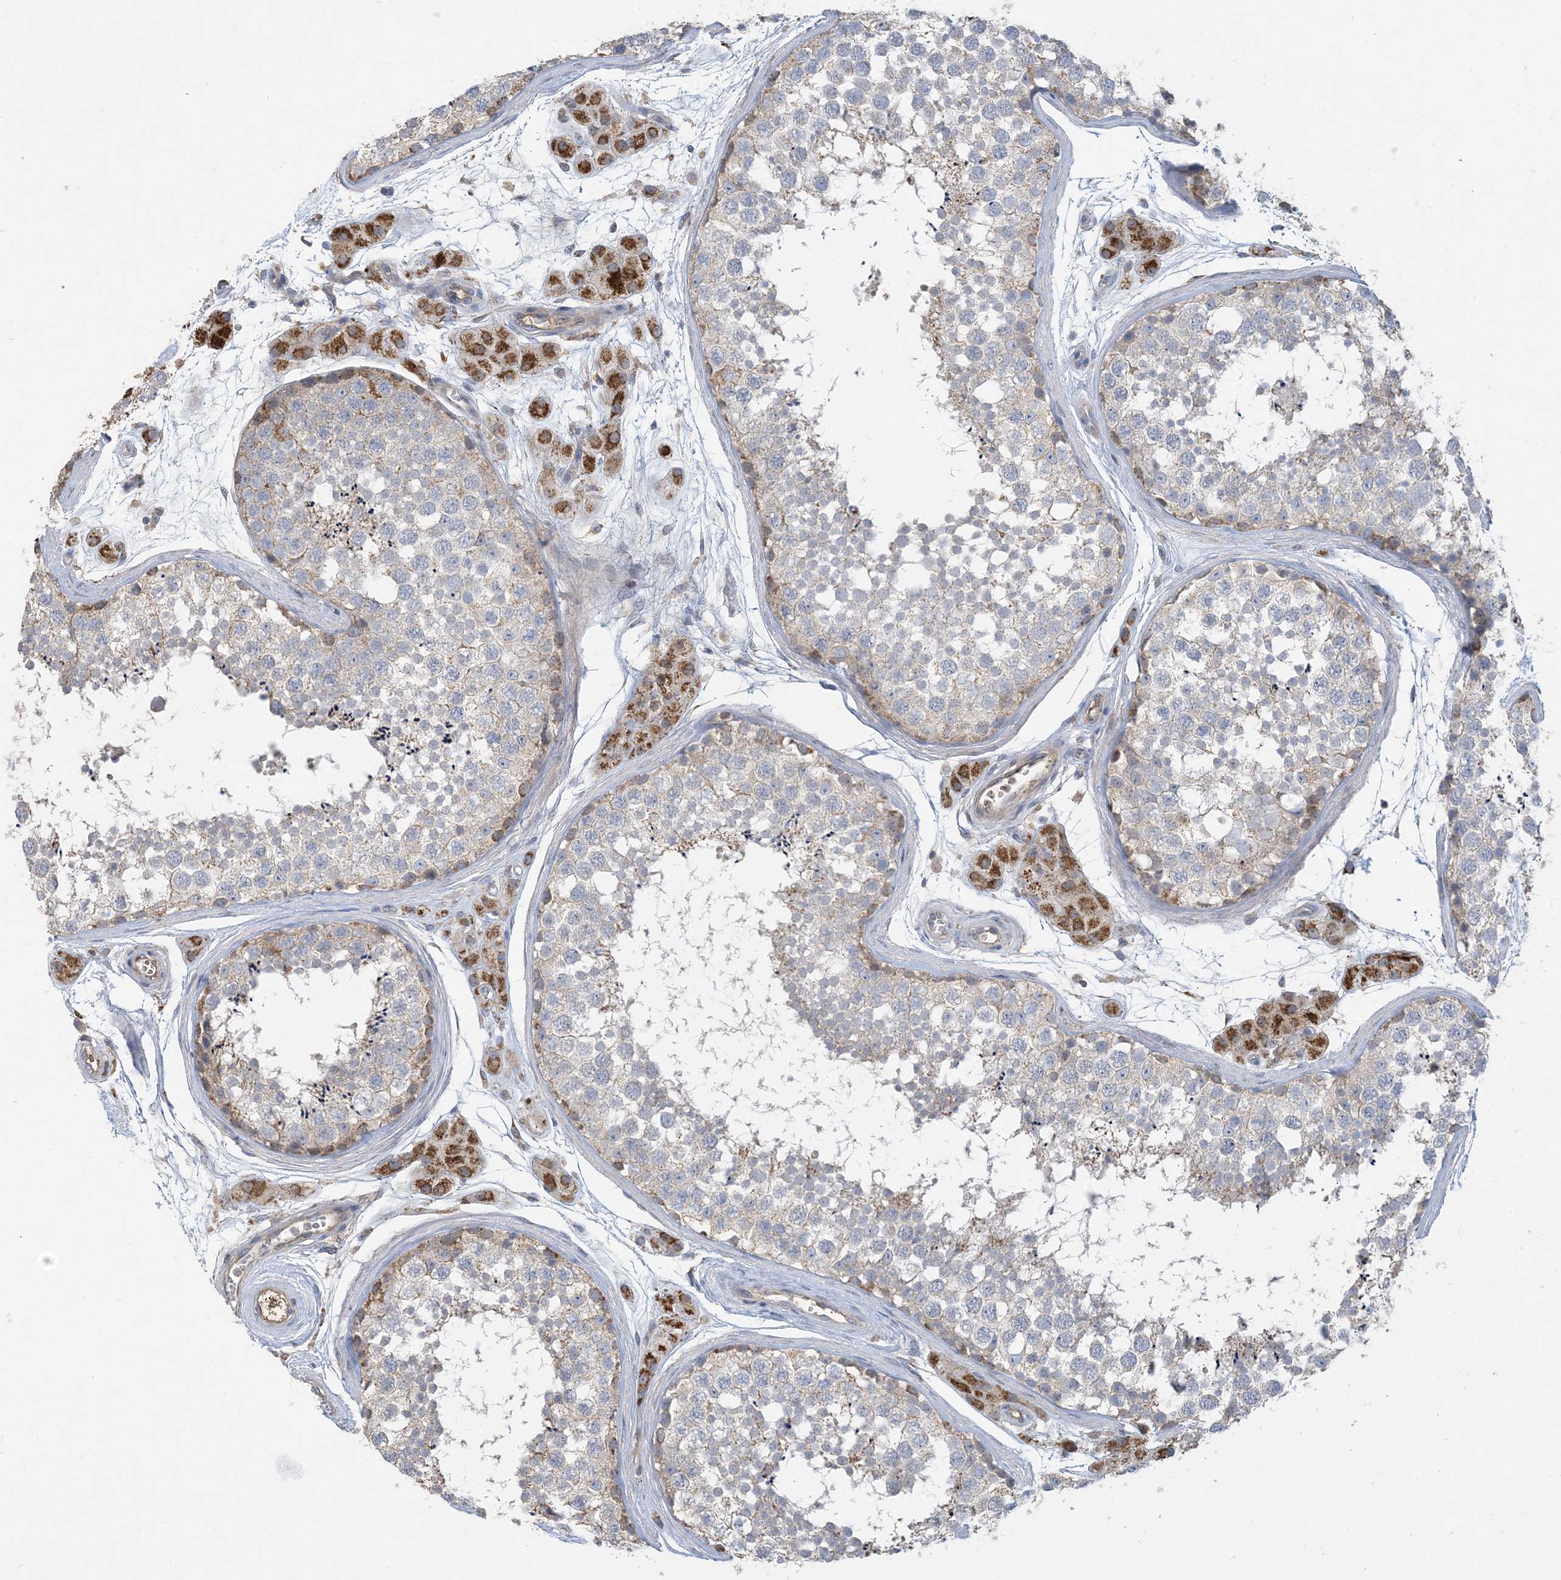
{"staining": {"intensity": "moderate", "quantity": "<25%", "location": "cytoplasmic/membranous"}, "tissue": "testis", "cell_type": "Cells in seminiferous ducts", "image_type": "normal", "snomed": [{"axis": "morphology", "description": "Normal tissue, NOS"}, {"axis": "topography", "description": "Testis"}], "caption": "Protein staining of unremarkable testis displays moderate cytoplasmic/membranous positivity in approximately <25% of cells in seminiferous ducts. (Brightfield microscopy of DAB IHC at high magnification).", "gene": "ECHDC1", "patient": {"sex": "male", "age": 56}}